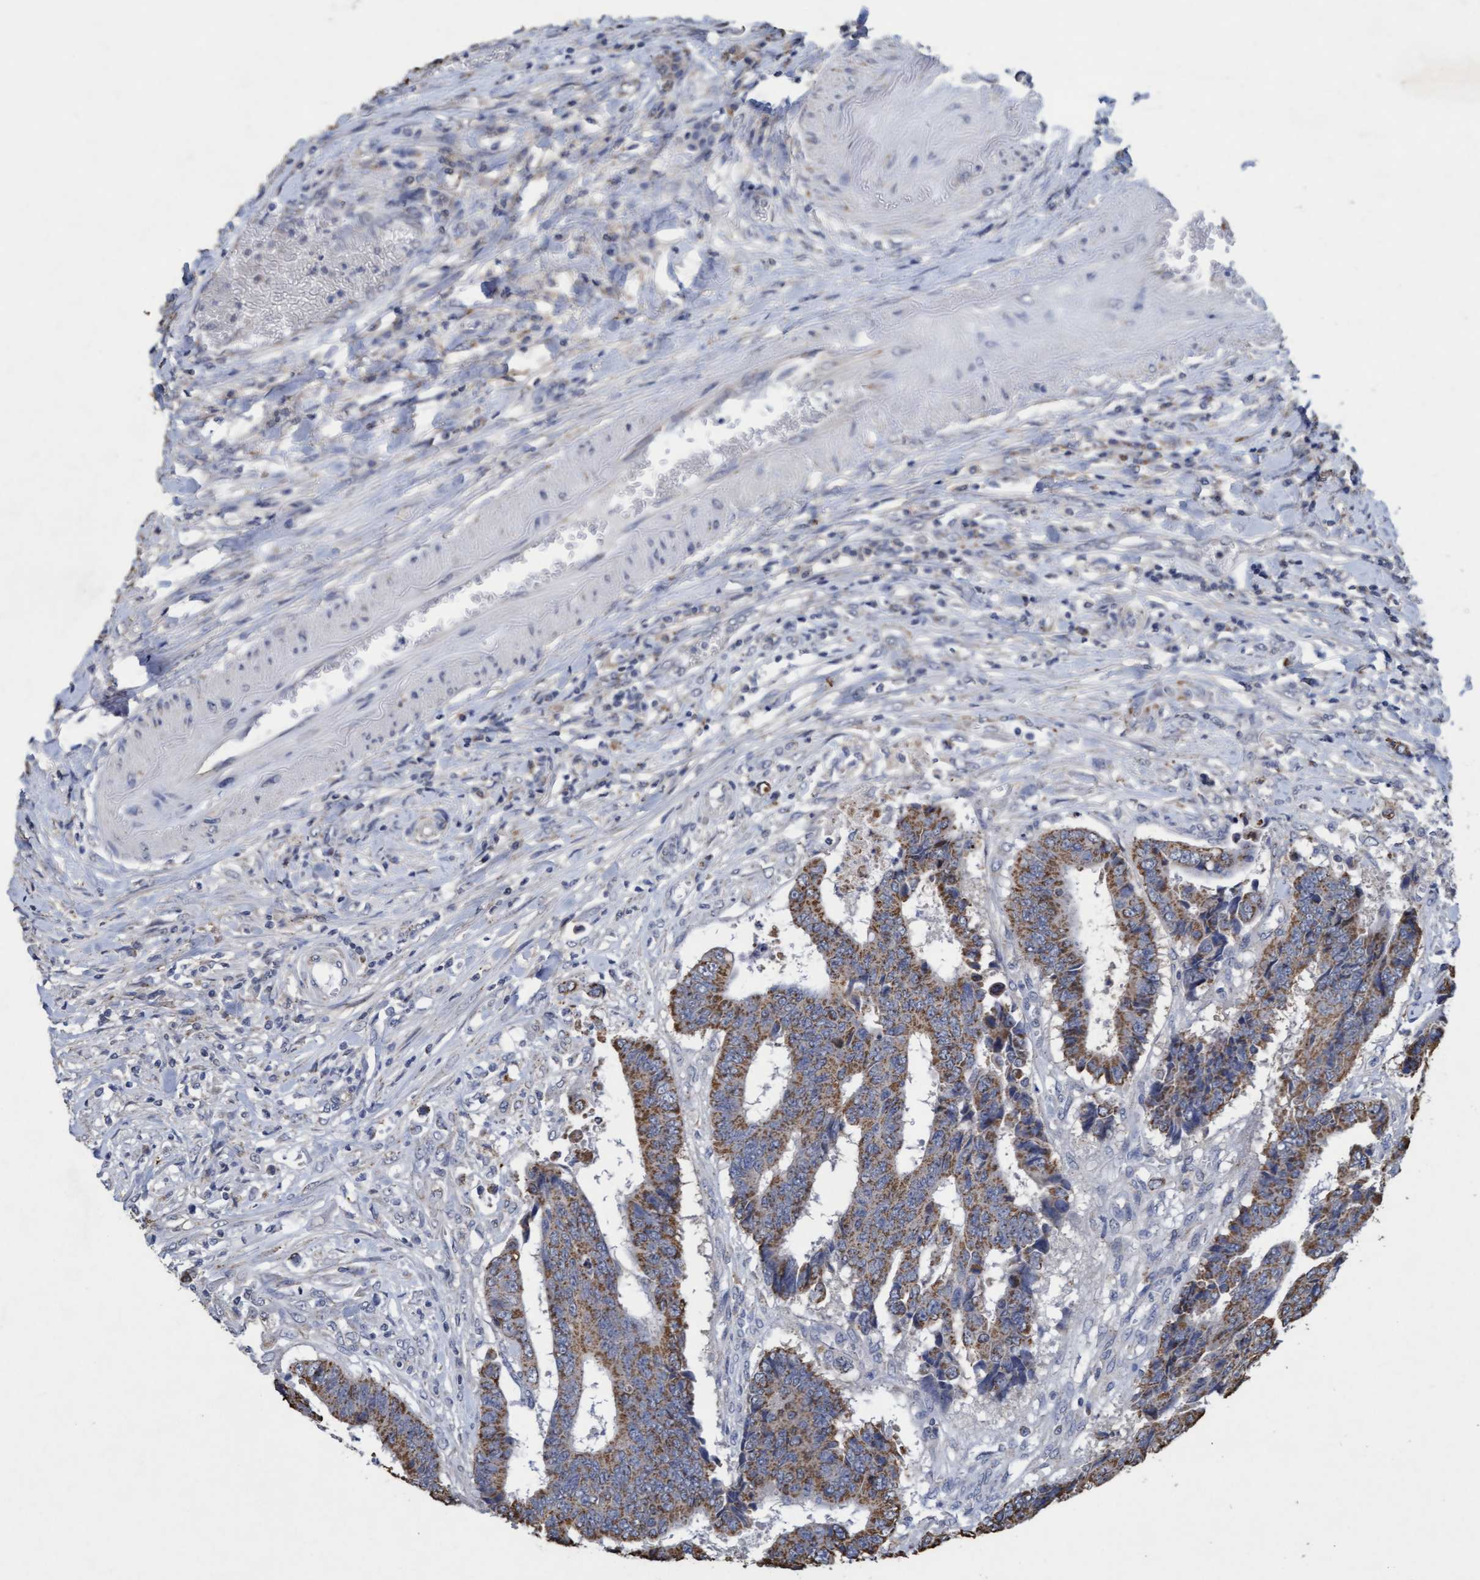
{"staining": {"intensity": "moderate", "quantity": ">75%", "location": "cytoplasmic/membranous"}, "tissue": "colorectal cancer", "cell_type": "Tumor cells", "image_type": "cancer", "snomed": [{"axis": "morphology", "description": "Adenocarcinoma, NOS"}, {"axis": "topography", "description": "Rectum"}], "caption": "Tumor cells demonstrate medium levels of moderate cytoplasmic/membranous staining in approximately >75% of cells in colorectal cancer (adenocarcinoma).", "gene": "VSIG8", "patient": {"sex": "male", "age": 84}}